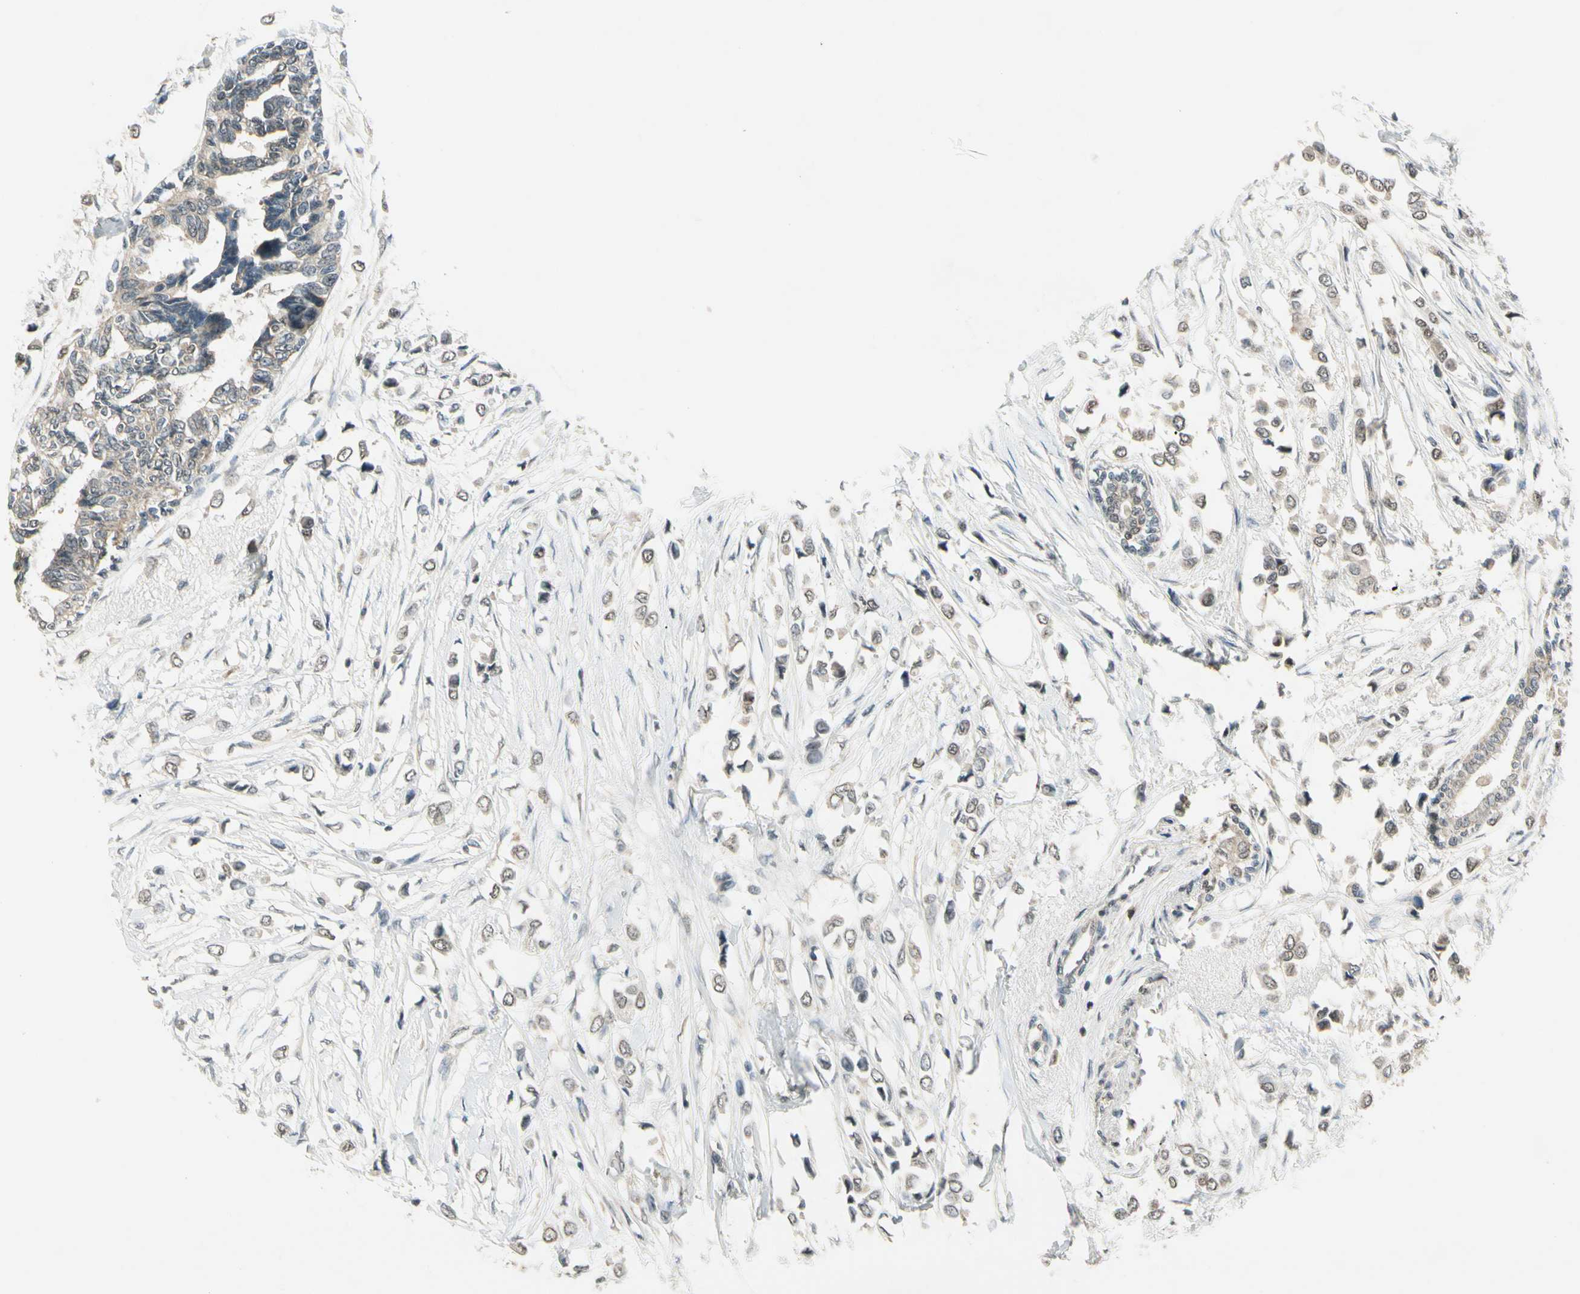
{"staining": {"intensity": "weak", "quantity": ">75%", "location": "cytoplasmic/membranous,nuclear"}, "tissue": "breast cancer", "cell_type": "Tumor cells", "image_type": "cancer", "snomed": [{"axis": "morphology", "description": "Lobular carcinoma"}, {"axis": "topography", "description": "Breast"}], "caption": "There is low levels of weak cytoplasmic/membranous and nuclear staining in tumor cells of breast lobular carcinoma, as demonstrated by immunohistochemical staining (brown color).", "gene": "ZSCAN12", "patient": {"sex": "female", "age": 51}}